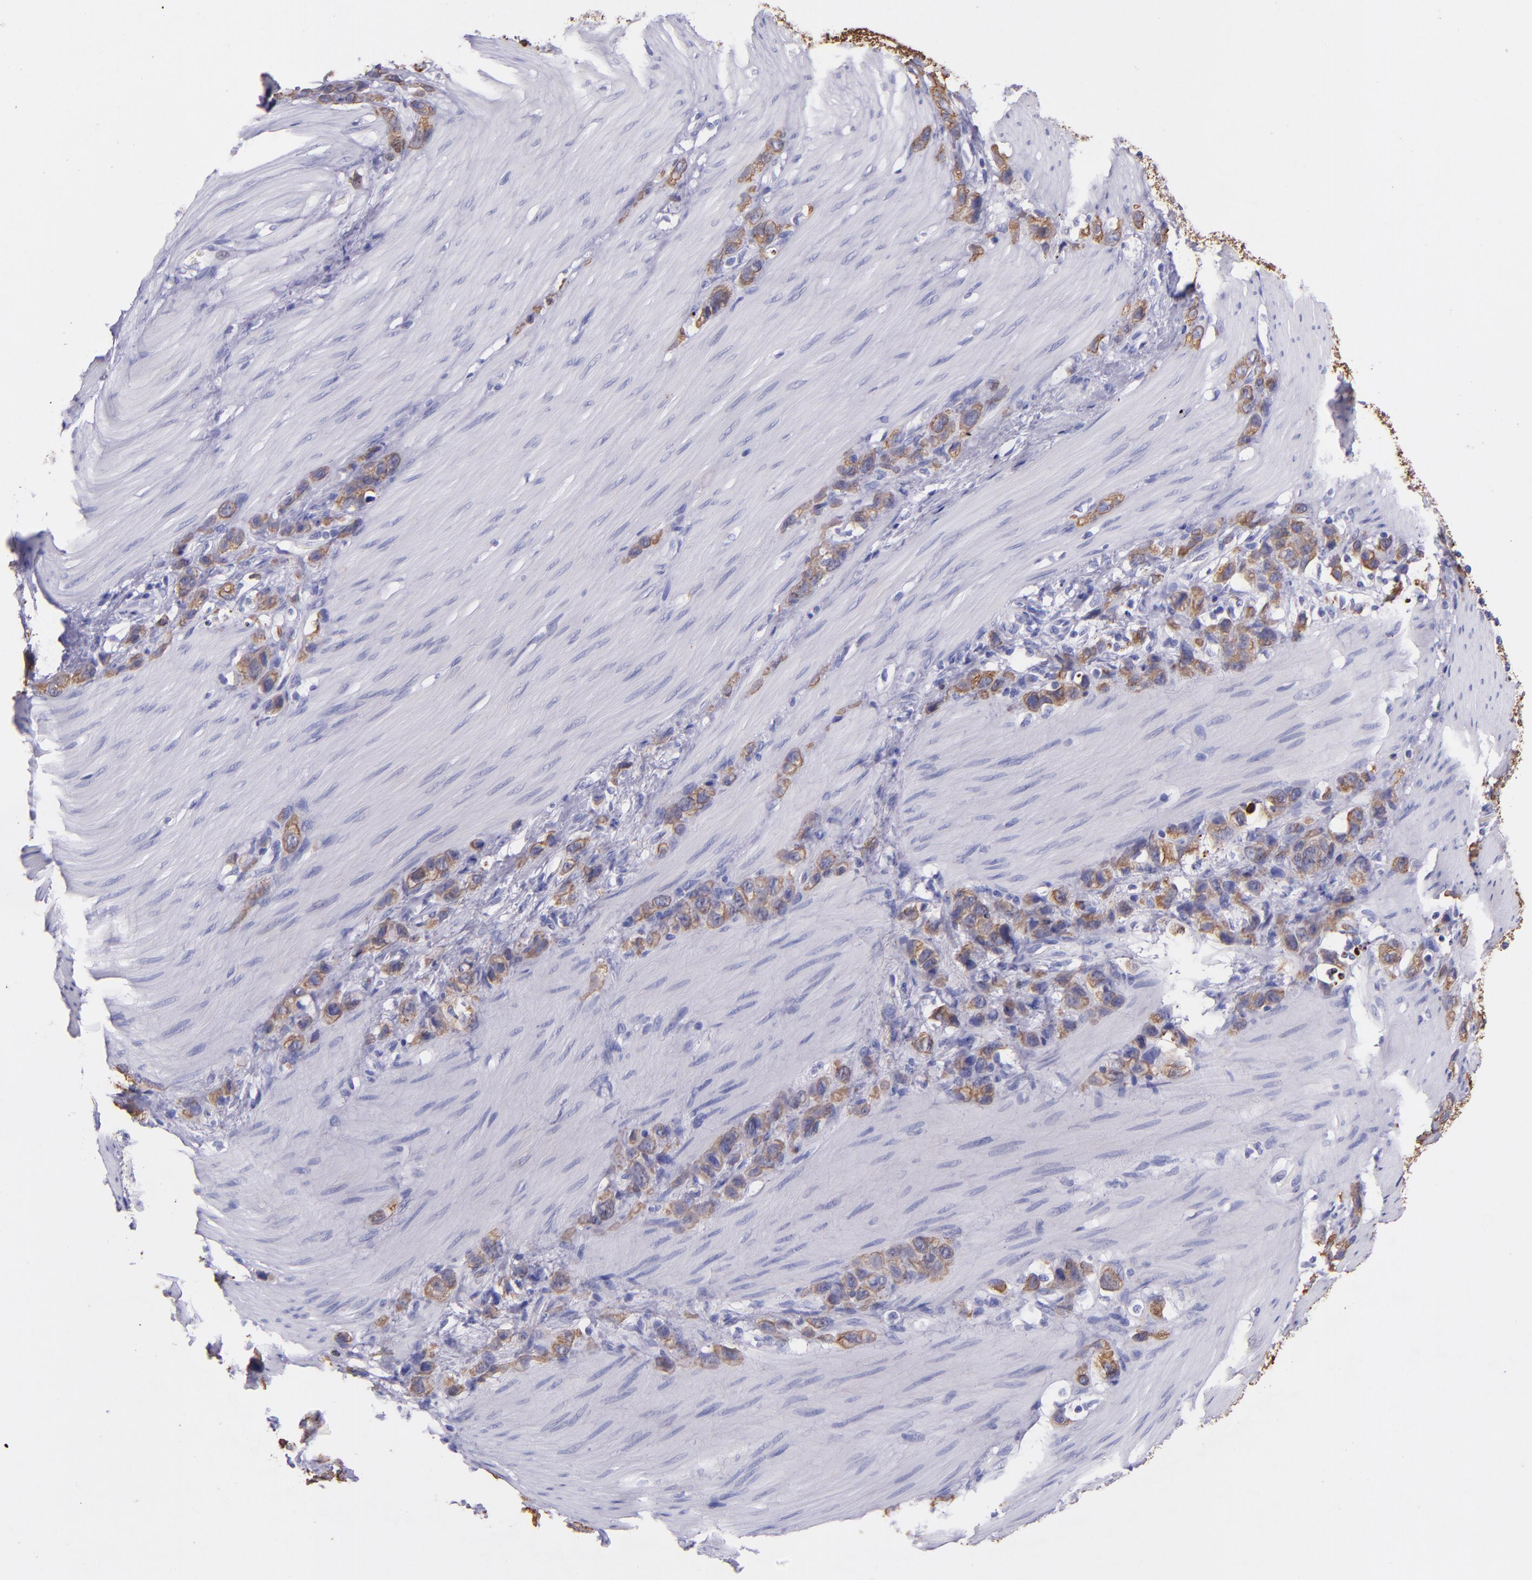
{"staining": {"intensity": "moderate", "quantity": ">75%", "location": "cytoplasmic/membranous"}, "tissue": "stomach cancer", "cell_type": "Tumor cells", "image_type": "cancer", "snomed": [{"axis": "morphology", "description": "Normal tissue, NOS"}, {"axis": "morphology", "description": "Adenocarcinoma, NOS"}, {"axis": "morphology", "description": "Adenocarcinoma, High grade"}, {"axis": "topography", "description": "Stomach, upper"}, {"axis": "topography", "description": "Stomach"}], "caption": "Stomach cancer was stained to show a protein in brown. There is medium levels of moderate cytoplasmic/membranous expression in about >75% of tumor cells.", "gene": "KRT4", "patient": {"sex": "female", "age": 65}}